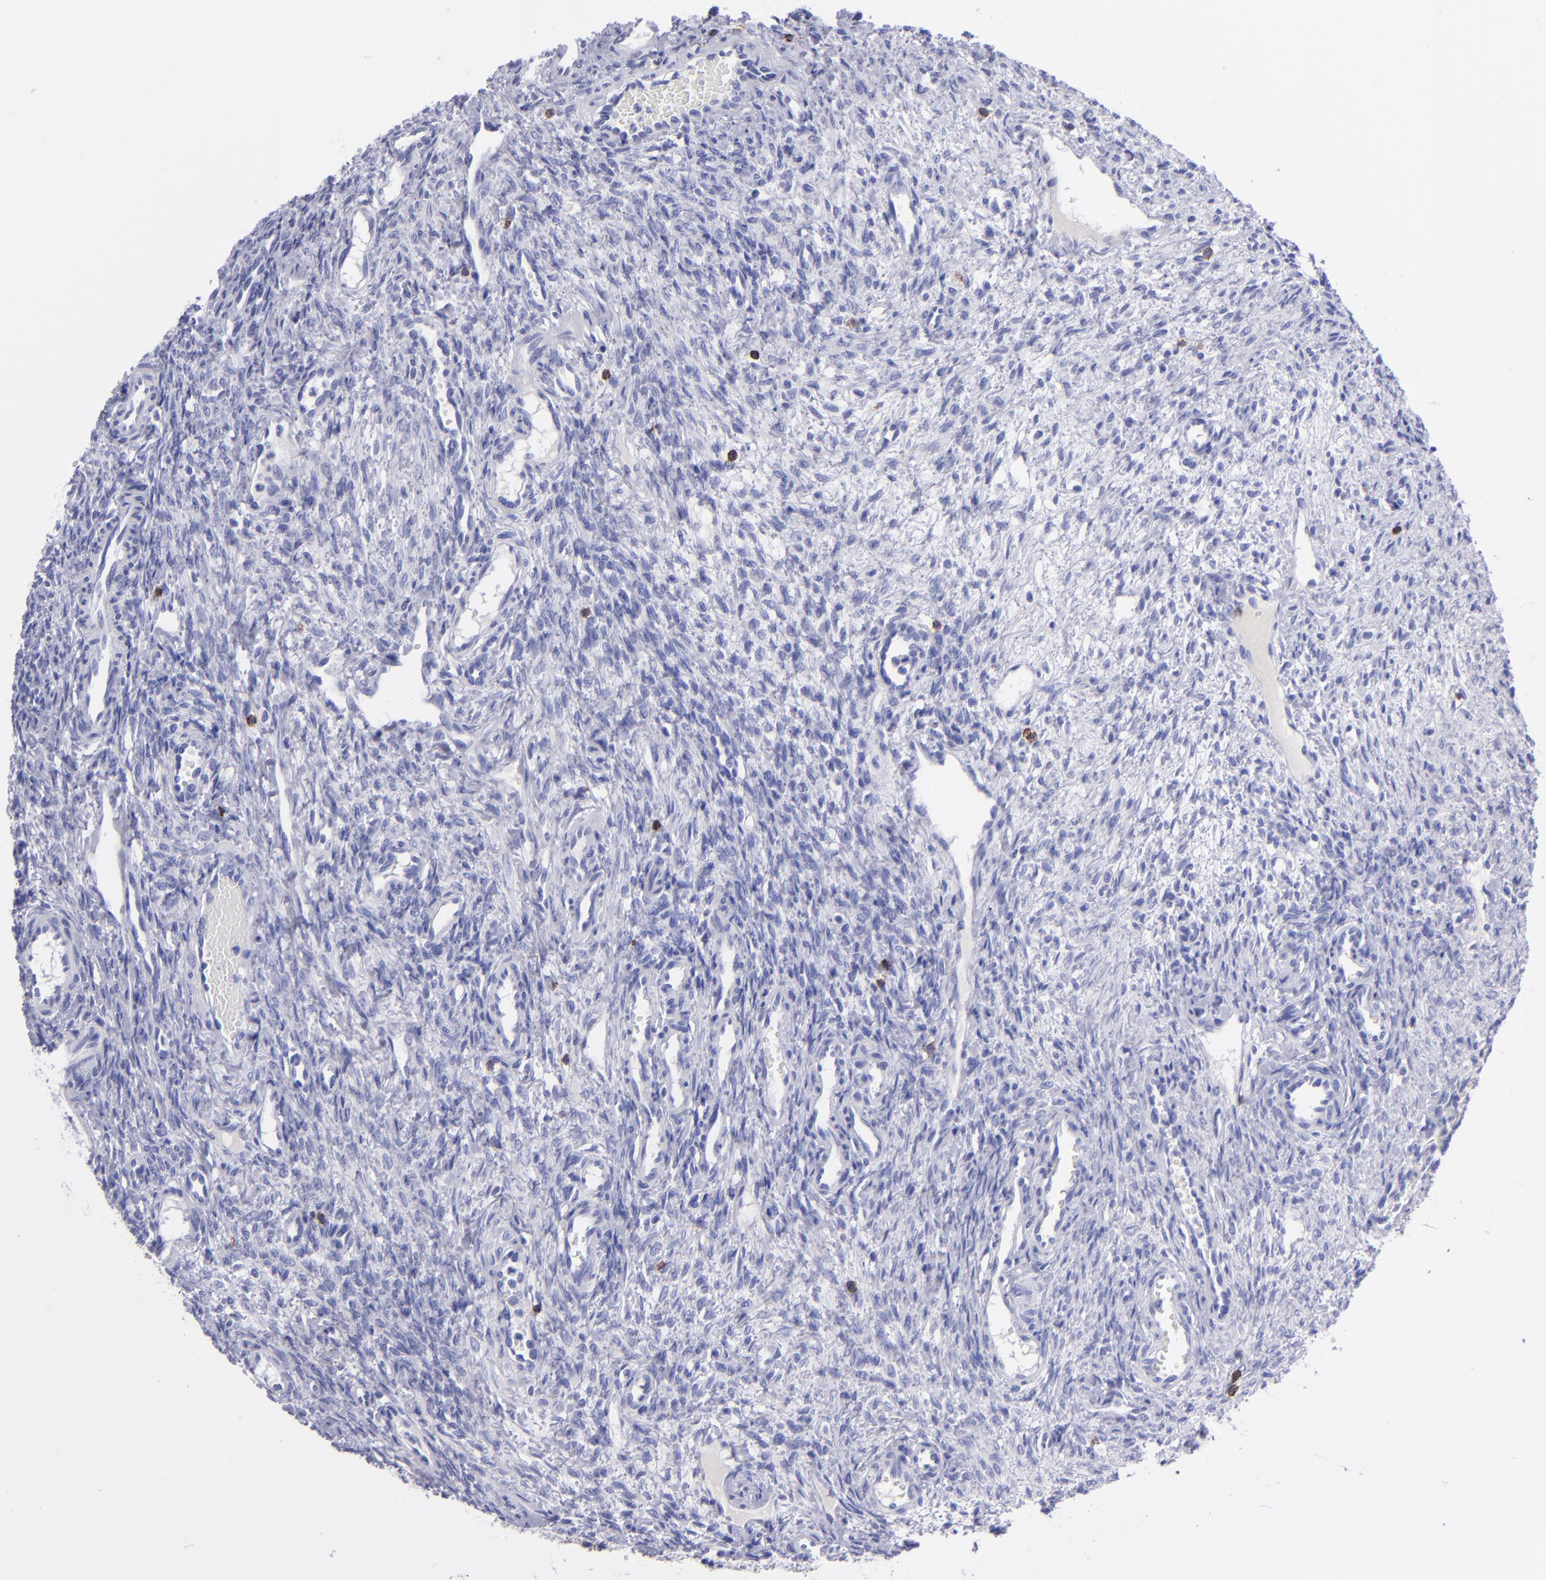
{"staining": {"intensity": "negative", "quantity": "none", "location": "none"}, "tissue": "ovary", "cell_type": "Ovarian stroma cells", "image_type": "normal", "snomed": [{"axis": "morphology", "description": "Normal tissue, NOS"}, {"axis": "topography", "description": "Ovary"}], "caption": "Ovarian stroma cells are negative for protein expression in unremarkable human ovary. (Brightfield microscopy of DAB (3,3'-diaminobenzidine) IHC at high magnification).", "gene": "CD6", "patient": {"sex": "female", "age": 33}}